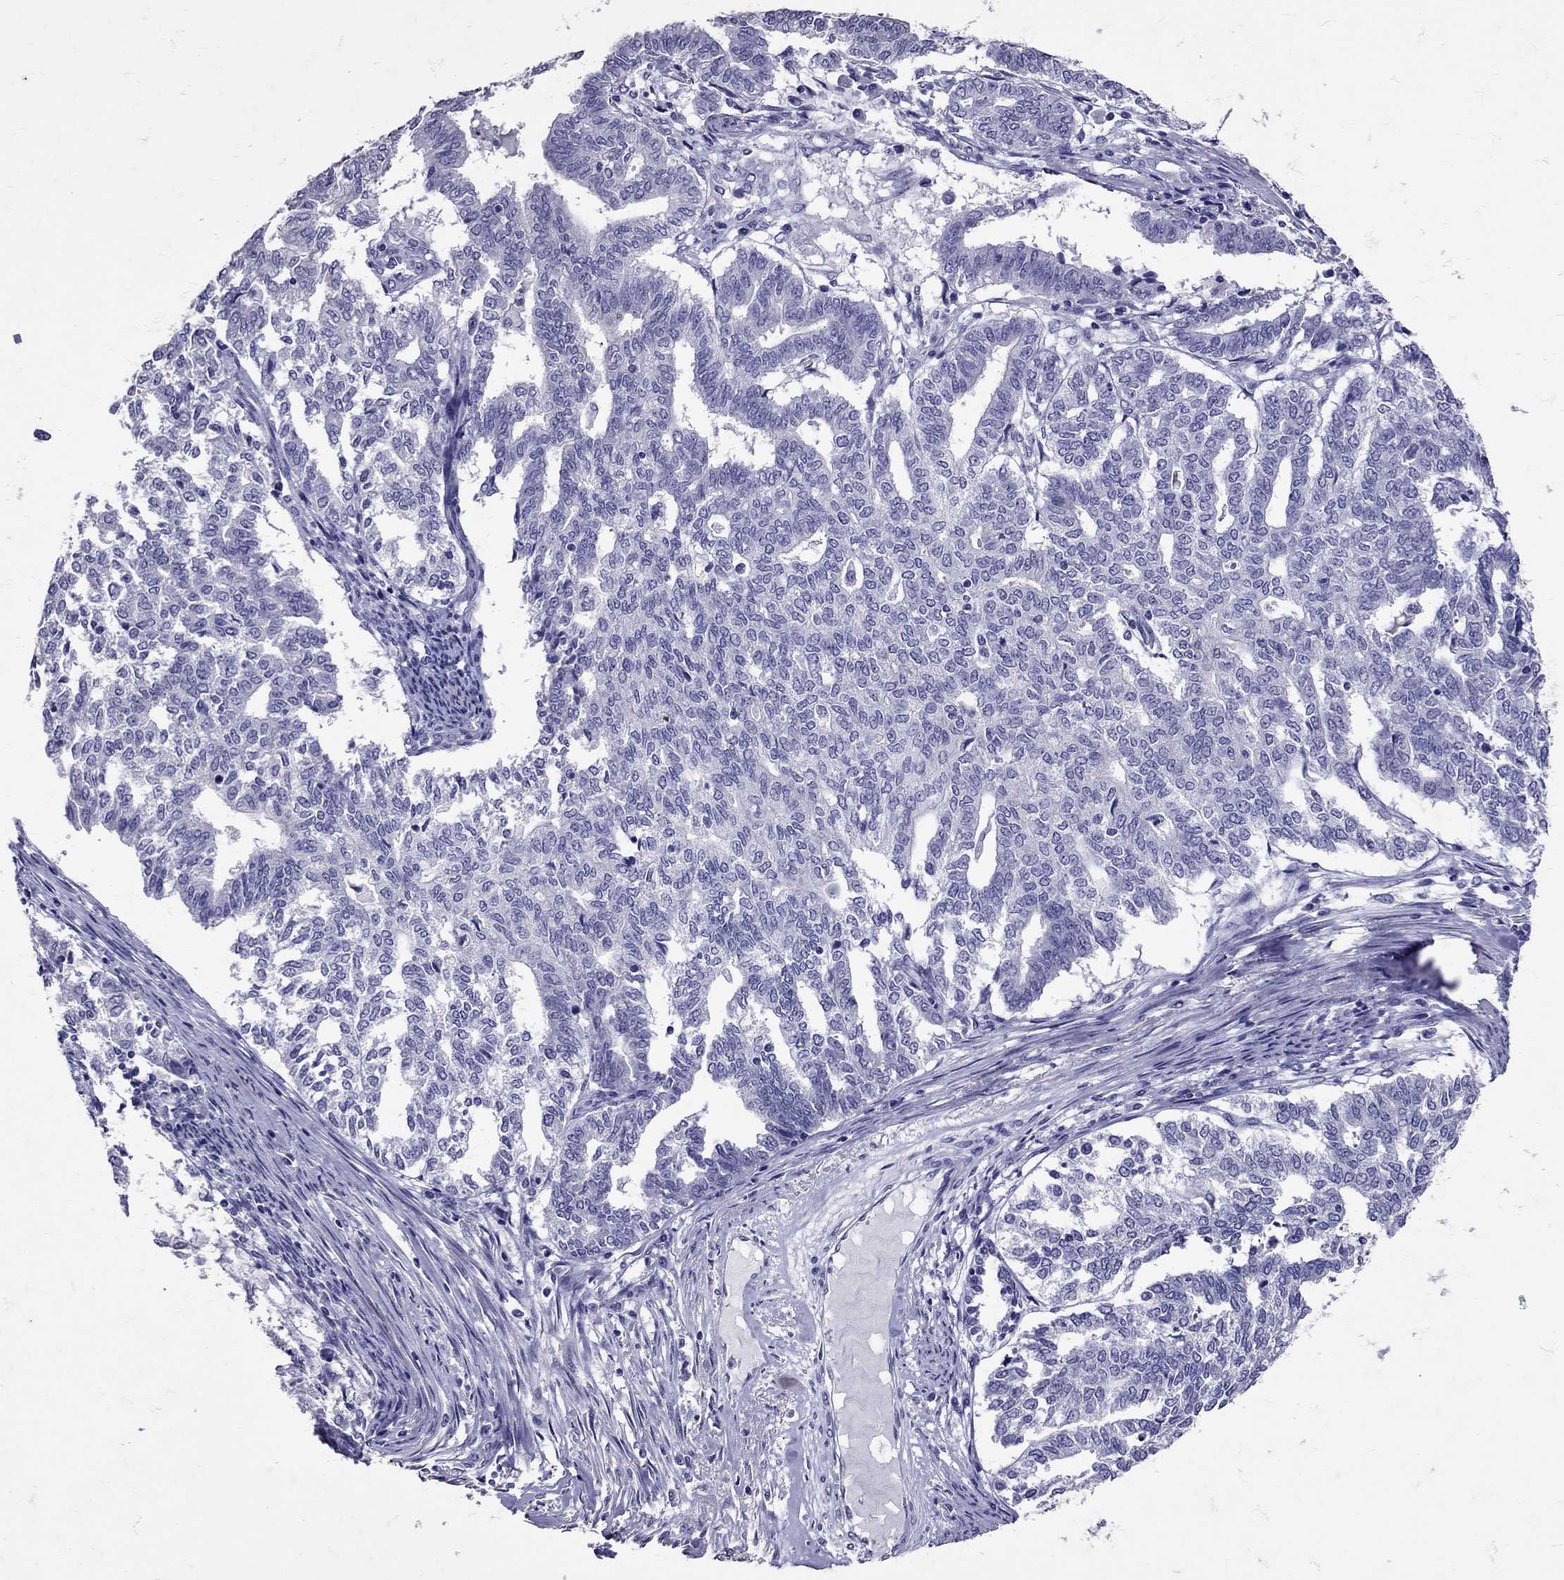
{"staining": {"intensity": "negative", "quantity": "none", "location": "none"}, "tissue": "endometrial cancer", "cell_type": "Tumor cells", "image_type": "cancer", "snomed": [{"axis": "morphology", "description": "Adenocarcinoma, NOS"}, {"axis": "topography", "description": "Endometrium"}], "caption": "DAB (3,3'-diaminobenzidine) immunohistochemical staining of endometrial cancer exhibits no significant staining in tumor cells.", "gene": "SST", "patient": {"sex": "female", "age": 79}}